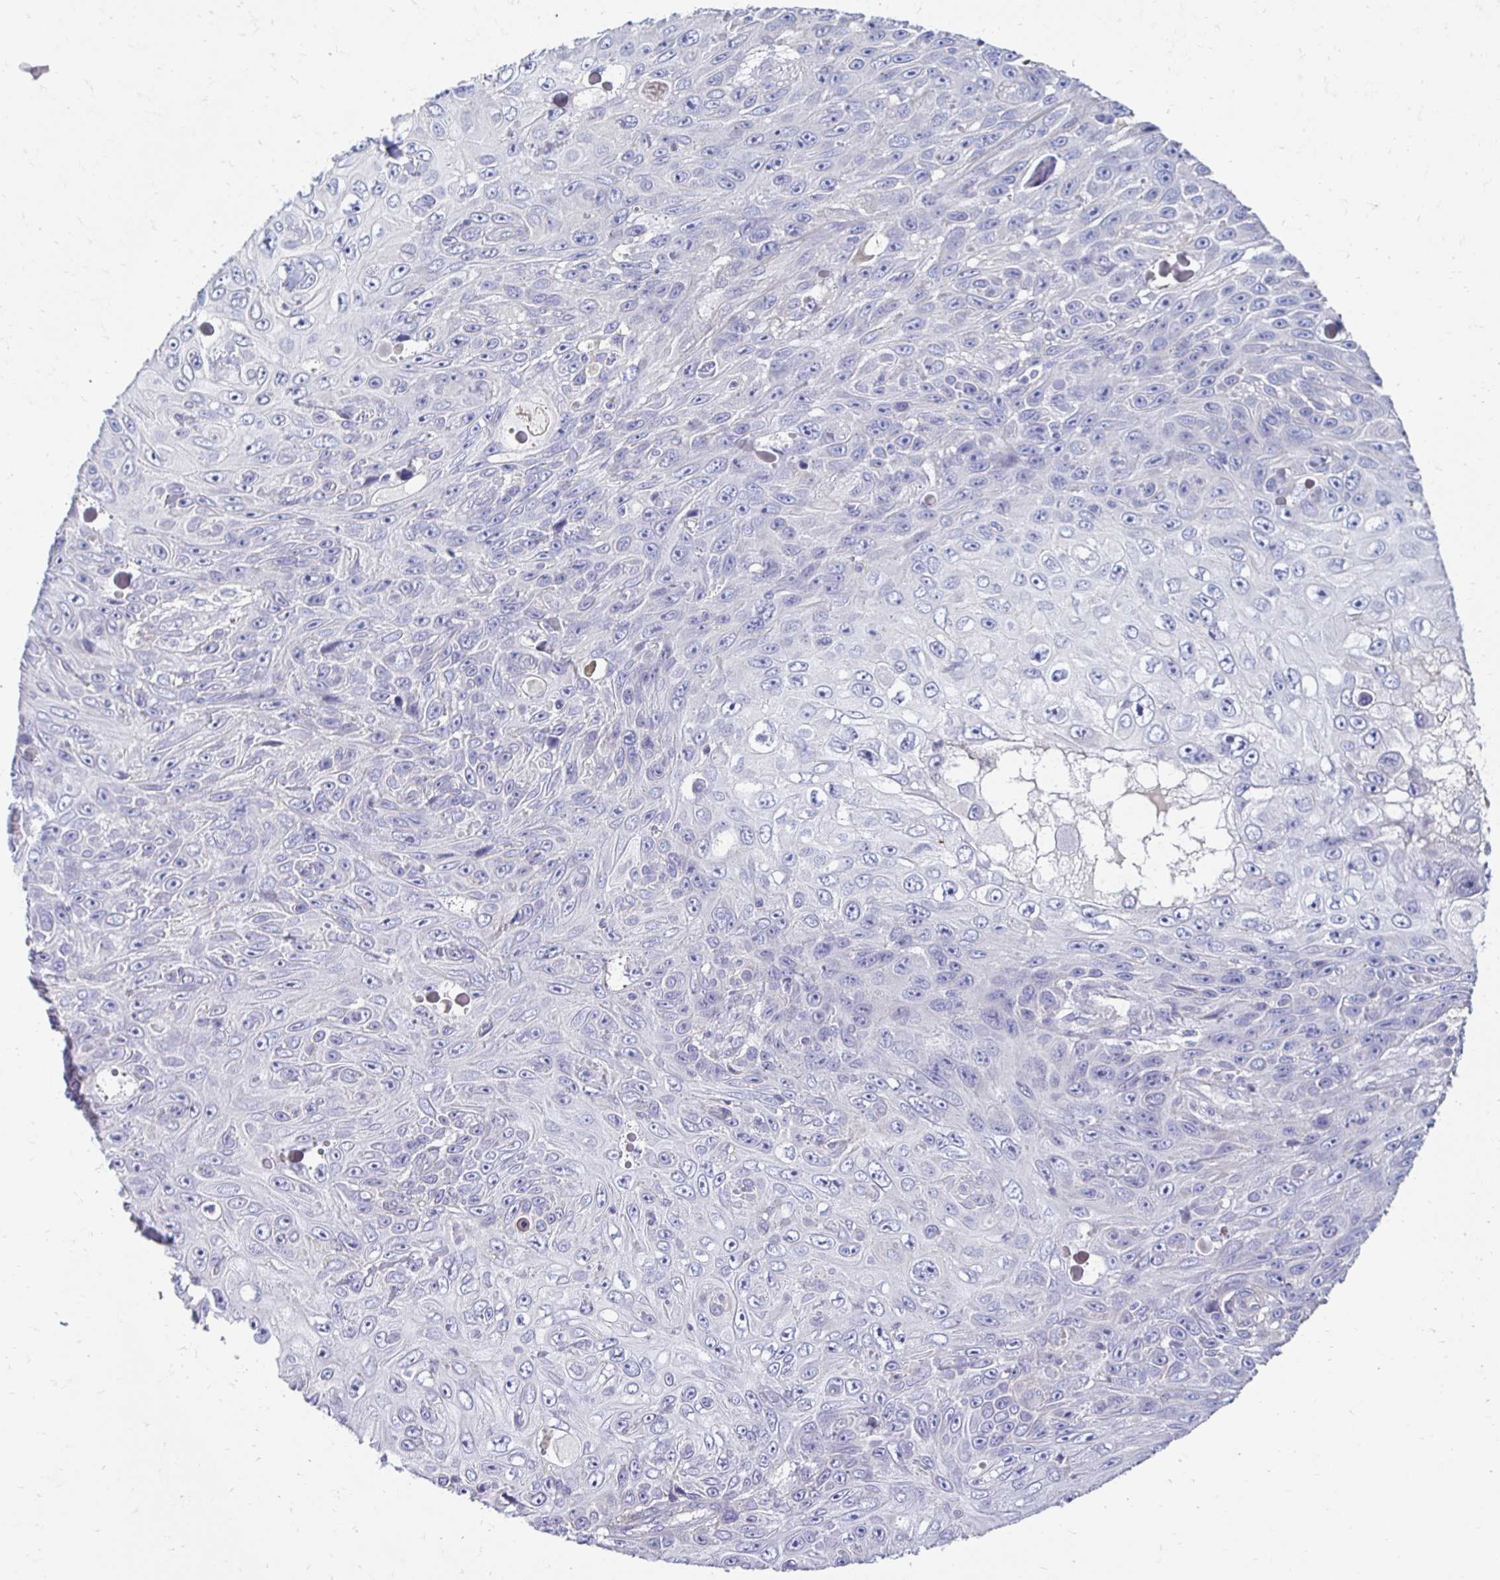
{"staining": {"intensity": "negative", "quantity": "none", "location": "none"}, "tissue": "skin cancer", "cell_type": "Tumor cells", "image_type": "cancer", "snomed": [{"axis": "morphology", "description": "Squamous cell carcinoma, NOS"}, {"axis": "topography", "description": "Skin"}], "caption": "Tumor cells are negative for protein expression in human skin squamous cell carcinoma.", "gene": "AKAP6", "patient": {"sex": "male", "age": 82}}